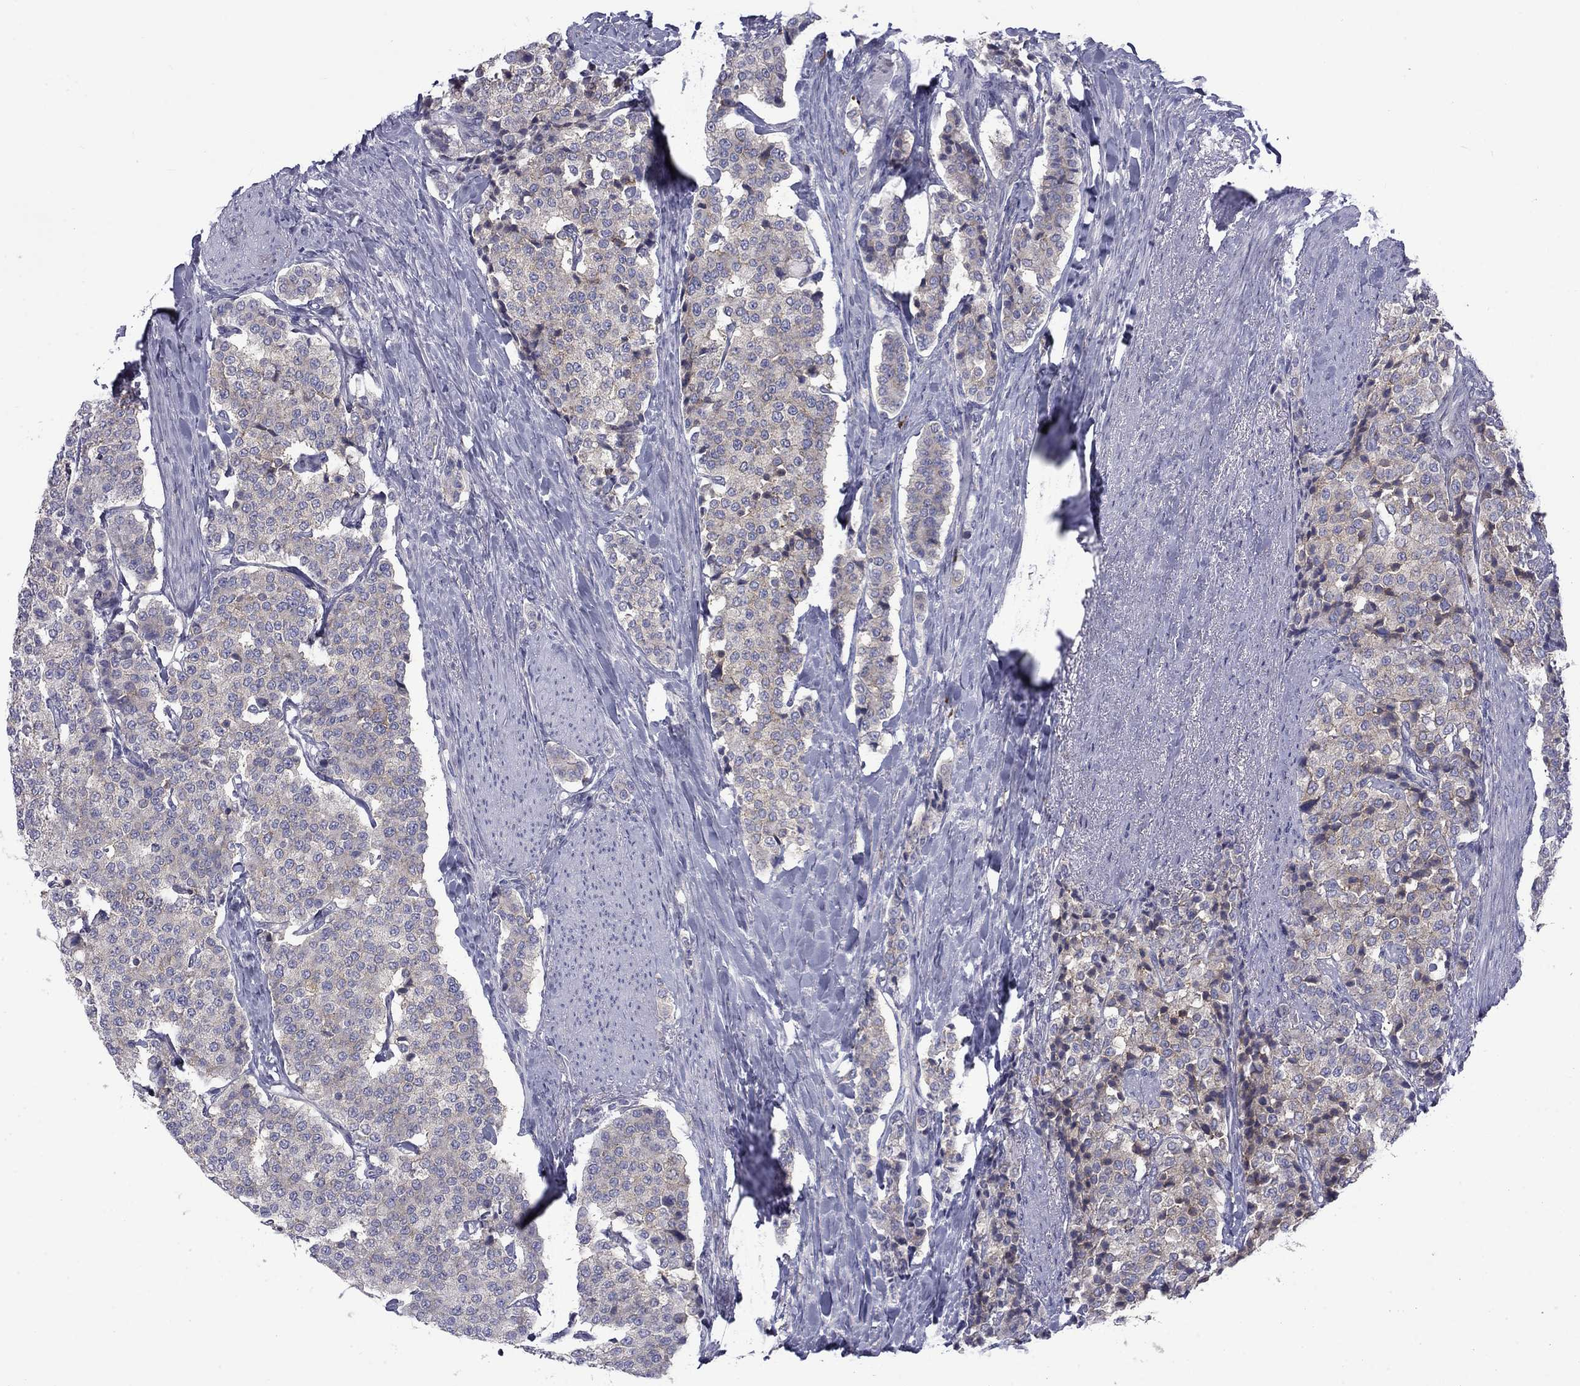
{"staining": {"intensity": "negative", "quantity": "none", "location": "none"}, "tissue": "carcinoid", "cell_type": "Tumor cells", "image_type": "cancer", "snomed": [{"axis": "morphology", "description": "Carcinoid, malignant, NOS"}, {"axis": "topography", "description": "Small intestine"}], "caption": "Tumor cells are negative for protein expression in human malignant carcinoid.", "gene": "PABPC4", "patient": {"sex": "female", "age": 58}}